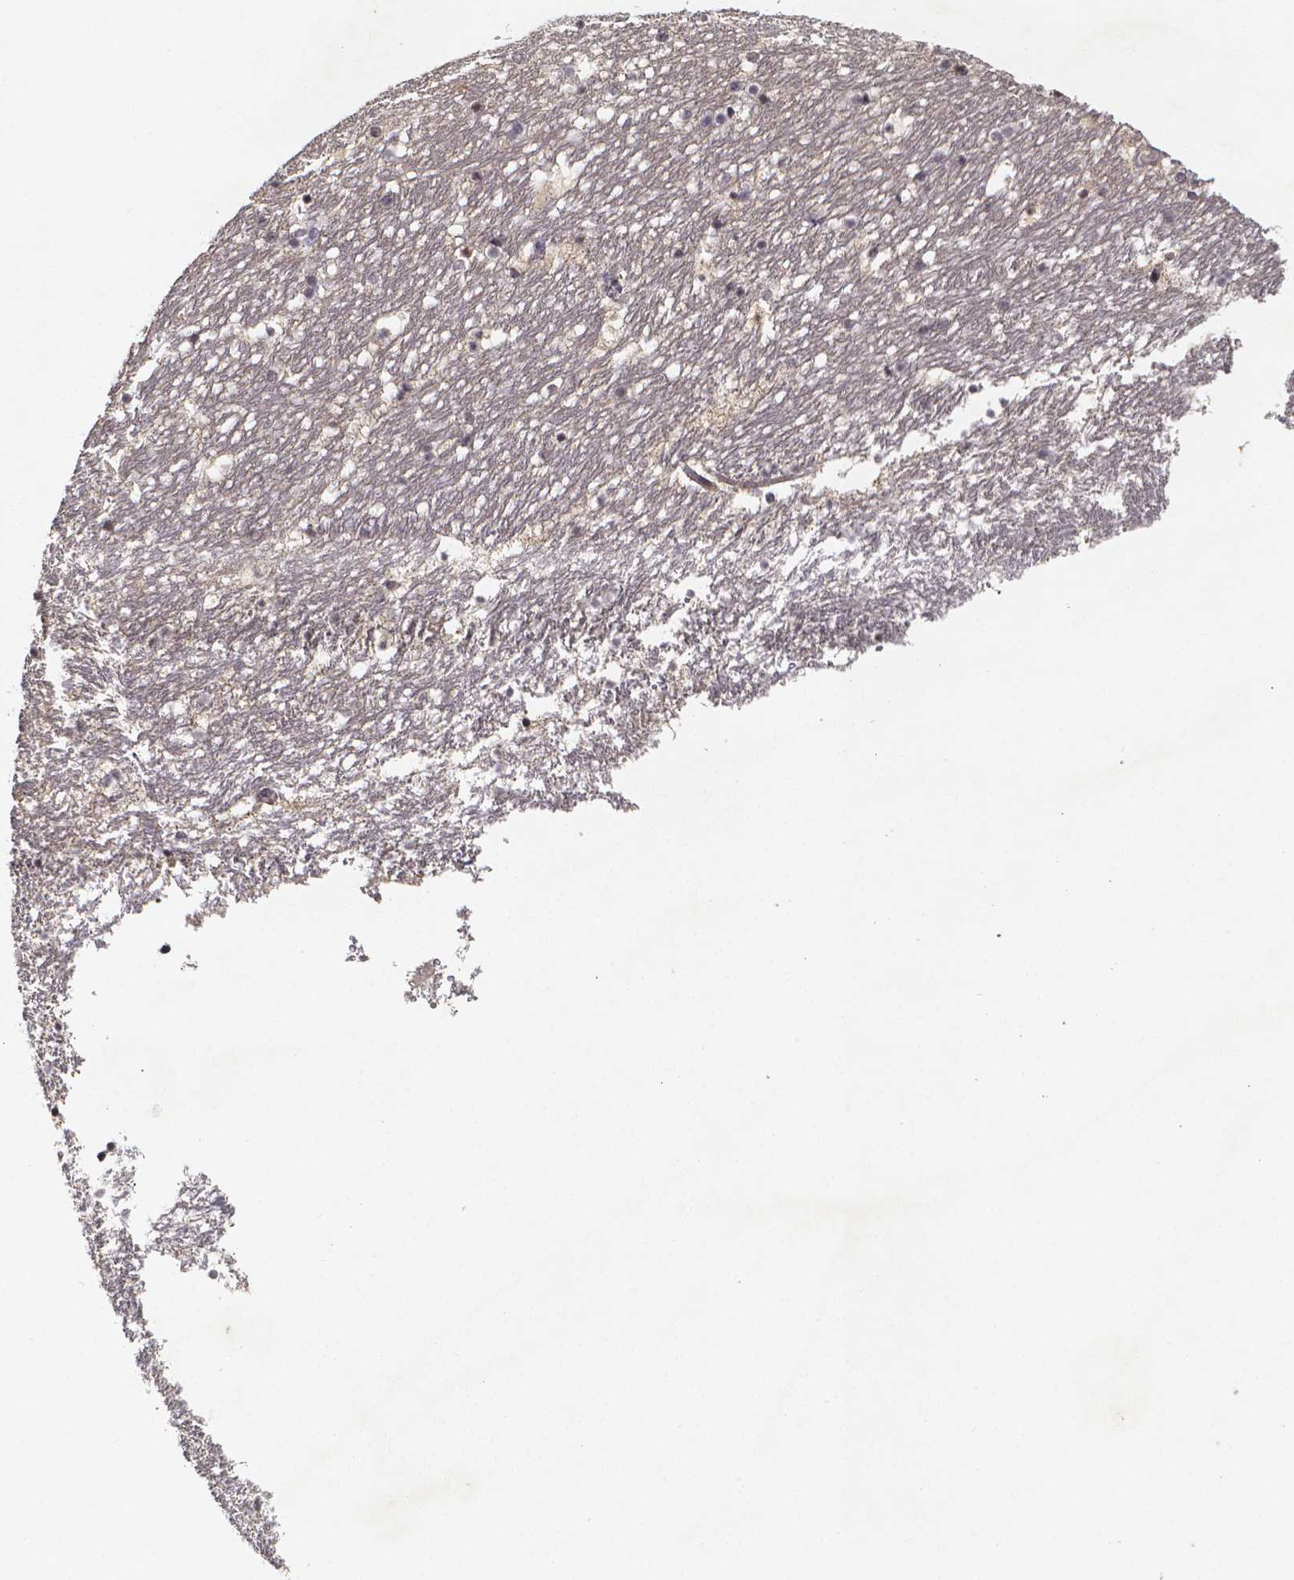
{"staining": {"intensity": "negative", "quantity": "none", "location": "none"}, "tissue": "hippocampus", "cell_type": "Glial cells", "image_type": "normal", "snomed": [{"axis": "morphology", "description": "Normal tissue, NOS"}, {"axis": "topography", "description": "Hippocampus"}], "caption": "Immunohistochemistry (IHC) photomicrograph of benign hippocampus: human hippocampus stained with DAB shows no significant protein positivity in glial cells.", "gene": "TP73", "patient": {"sex": "male", "age": 26}}